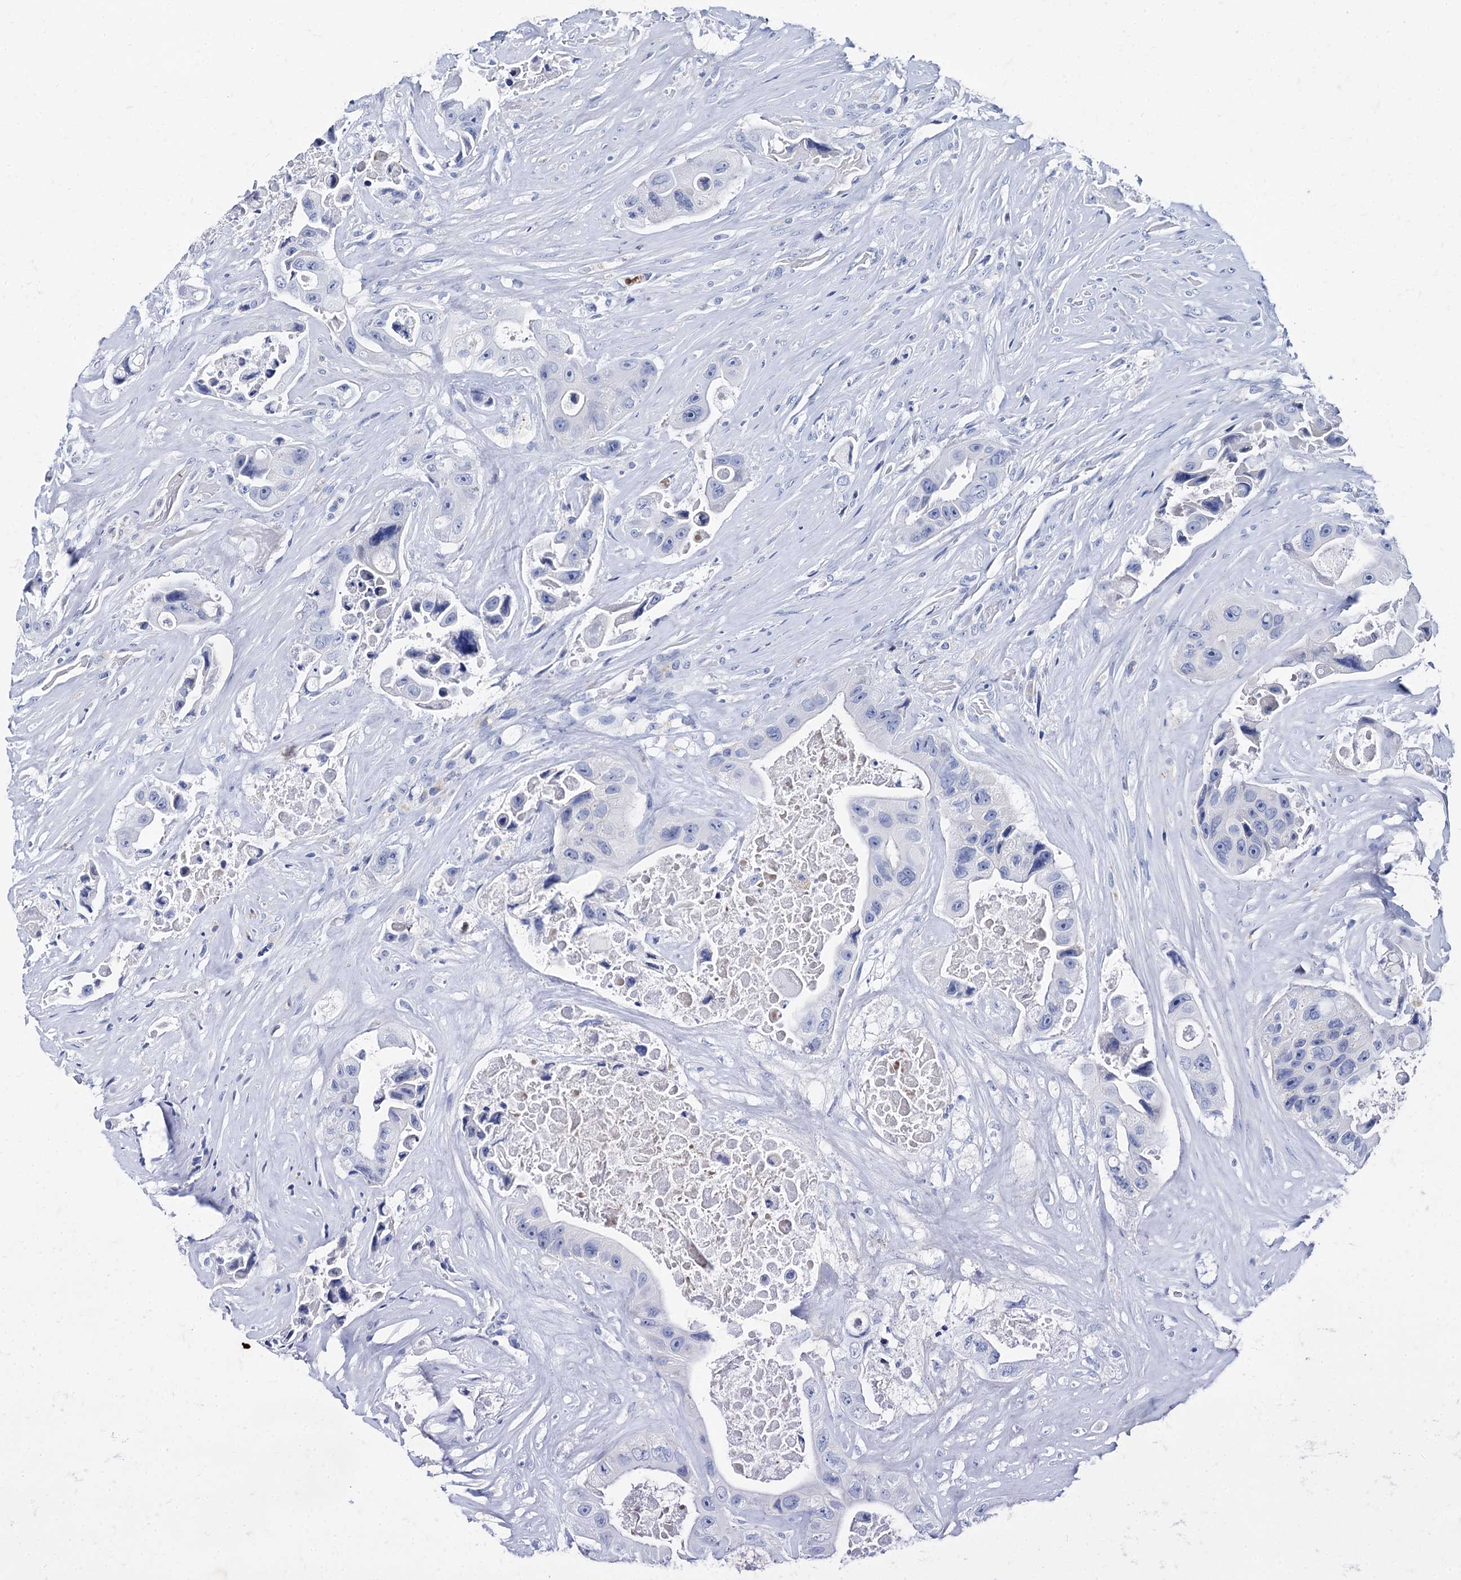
{"staining": {"intensity": "negative", "quantity": "none", "location": "none"}, "tissue": "colorectal cancer", "cell_type": "Tumor cells", "image_type": "cancer", "snomed": [{"axis": "morphology", "description": "Adenocarcinoma, NOS"}, {"axis": "topography", "description": "Colon"}], "caption": "High magnification brightfield microscopy of adenocarcinoma (colorectal) stained with DAB (3,3'-diaminobenzidine) (brown) and counterstained with hematoxylin (blue): tumor cells show no significant positivity. (DAB immunohistochemistry (IHC), high magnification).", "gene": "TMEM72", "patient": {"sex": "female", "age": 46}}